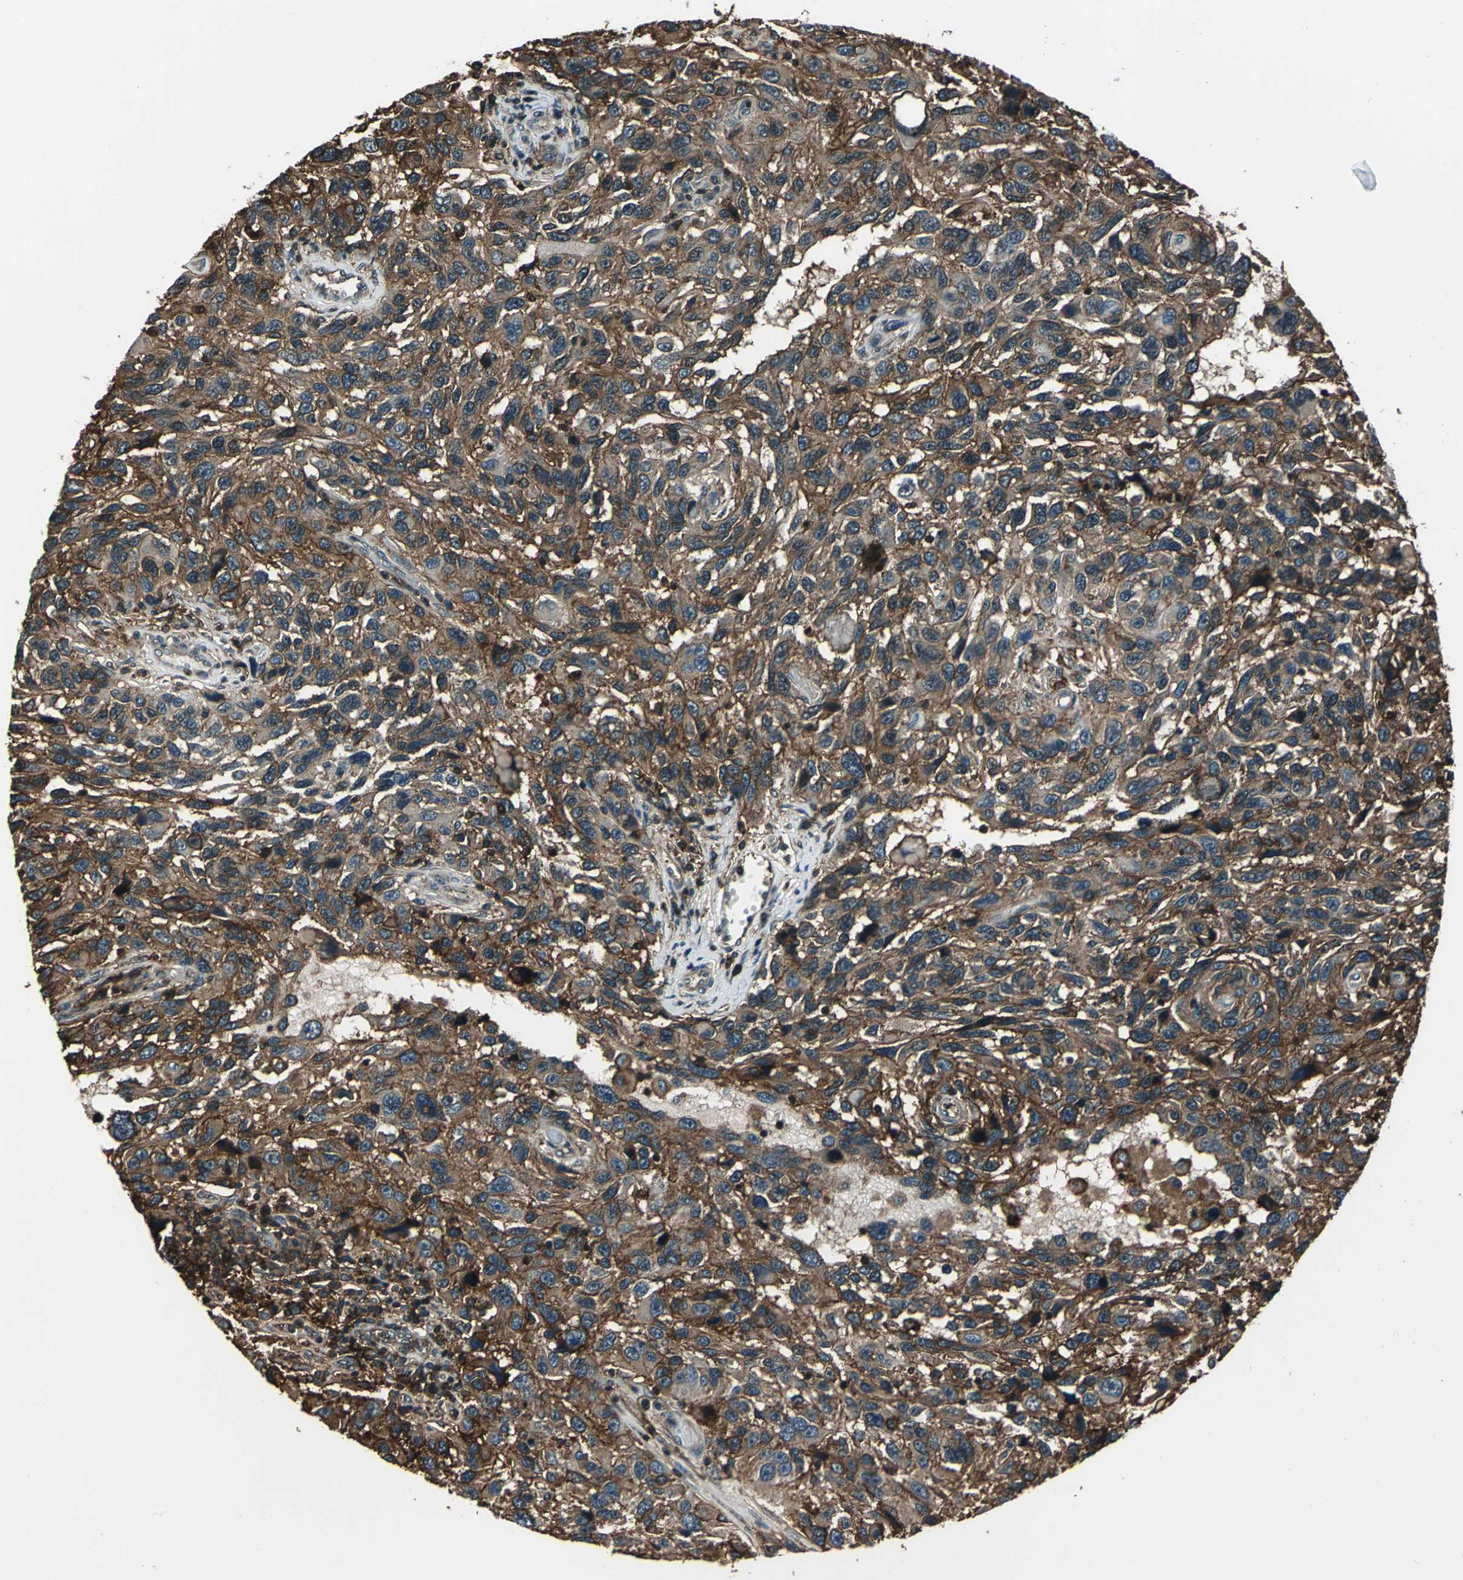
{"staining": {"intensity": "strong", "quantity": ">75%", "location": "cytoplasmic/membranous"}, "tissue": "melanoma", "cell_type": "Tumor cells", "image_type": "cancer", "snomed": [{"axis": "morphology", "description": "Malignant melanoma, NOS"}, {"axis": "topography", "description": "Skin"}], "caption": "Human malignant melanoma stained with a brown dye reveals strong cytoplasmic/membranous positive positivity in about >75% of tumor cells.", "gene": "NR2C2", "patient": {"sex": "male", "age": 53}}